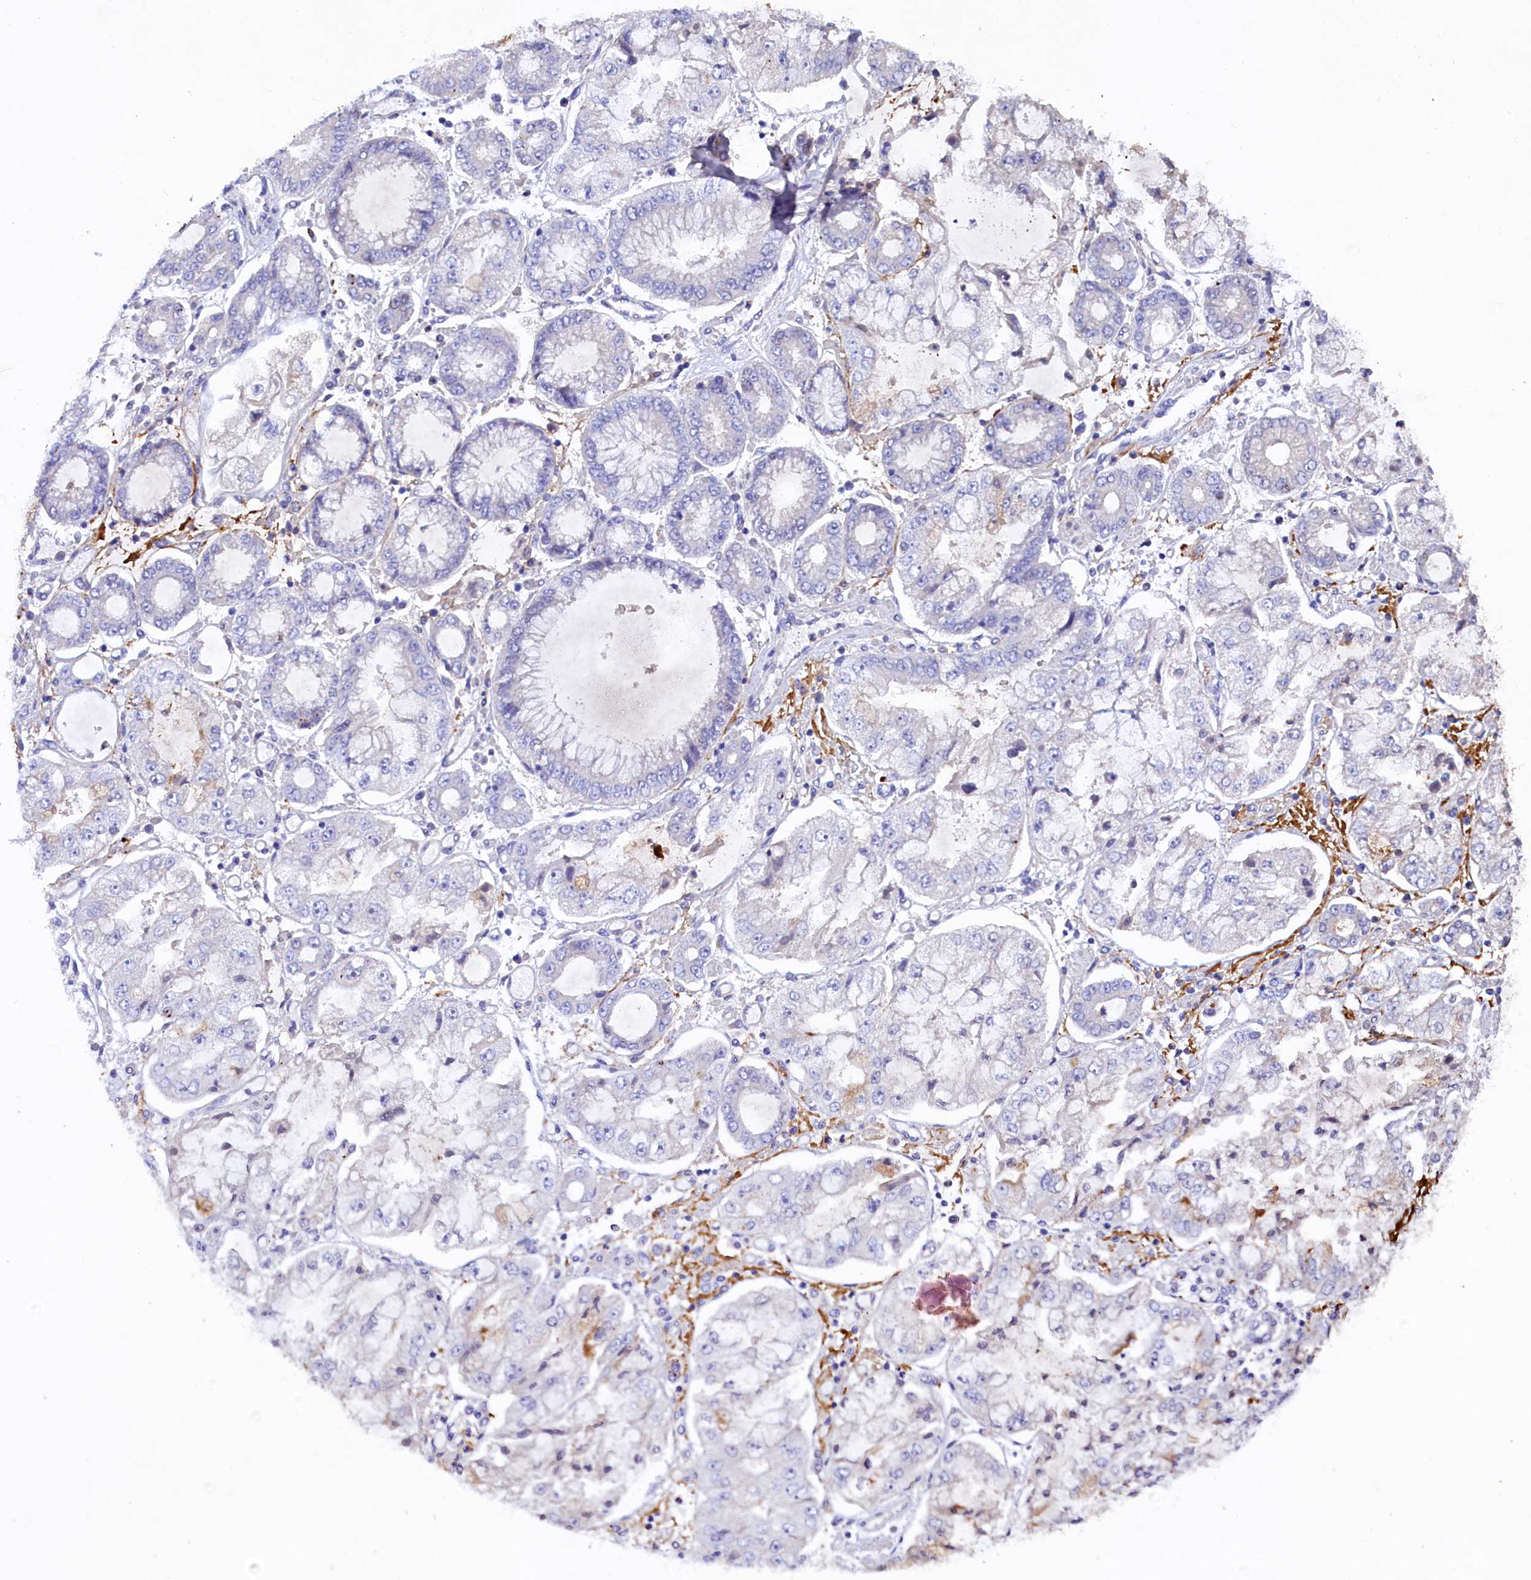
{"staining": {"intensity": "negative", "quantity": "none", "location": "none"}, "tissue": "stomach cancer", "cell_type": "Tumor cells", "image_type": "cancer", "snomed": [{"axis": "morphology", "description": "Adenocarcinoma, NOS"}, {"axis": "topography", "description": "Stomach"}], "caption": "IHC histopathology image of neoplastic tissue: stomach adenocarcinoma stained with DAB exhibits no significant protein expression in tumor cells. (Brightfield microscopy of DAB immunohistochemistry (IHC) at high magnification).", "gene": "TGDS", "patient": {"sex": "male", "age": 76}}